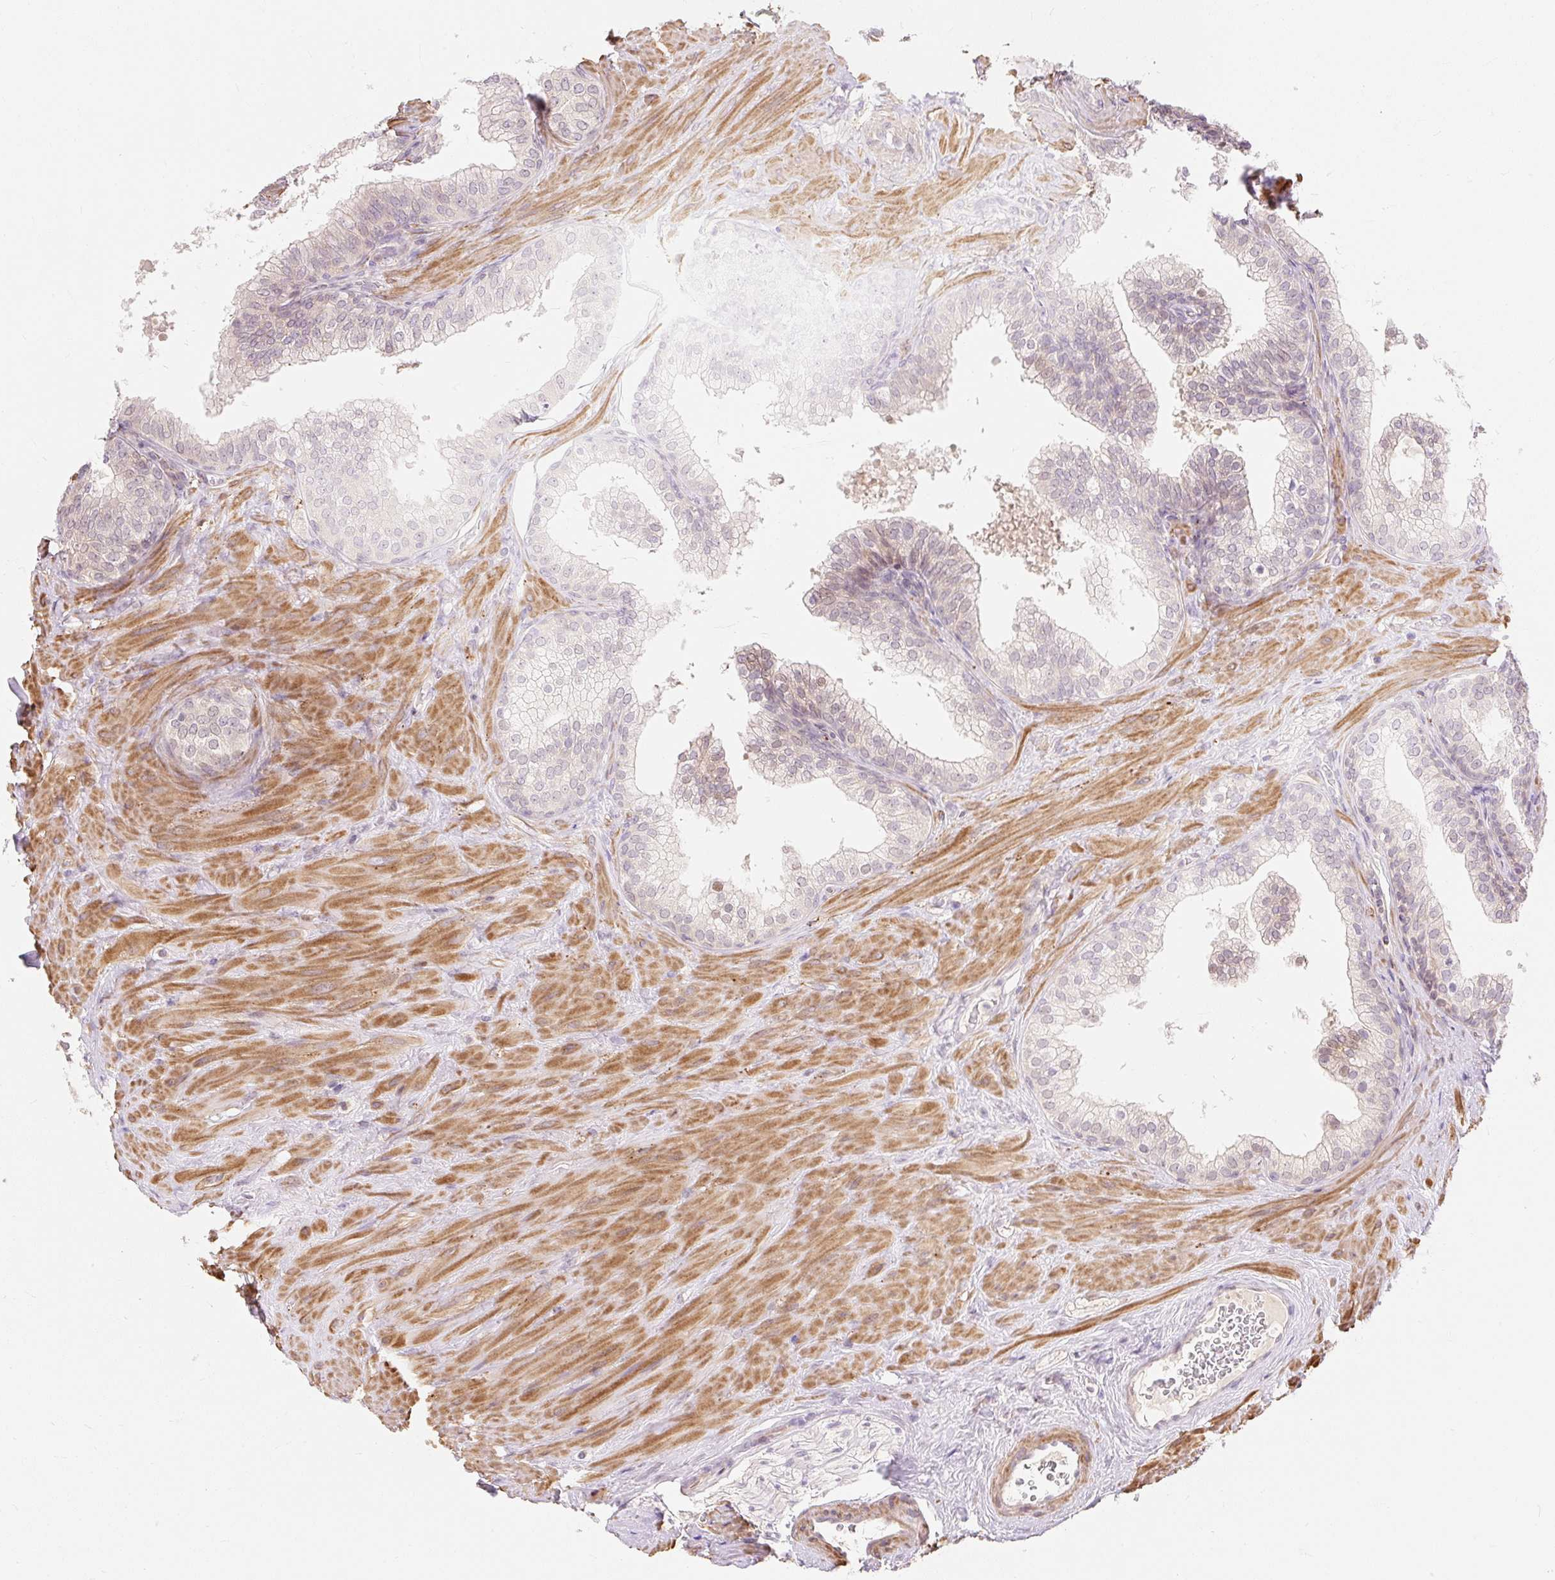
{"staining": {"intensity": "weak", "quantity": "<25%", "location": "cytoplasmic/membranous,nuclear"}, "tissue": "prostate", "cell_type": "Glandular cells", "image_type": "normal", "snomed": [{"axis": "morphology", "description": "Normal tissue, NOS"}, {"axis": "topography", "description": "Prostate"}], "caption": "DAB (3,3'-diaminobenzidine) immunohistochemical staining of unremarkable prostate reveals no significant positivity in glandular cells.", "gene": "EMC10", "patient": {"sex": "male", "age": 60}}